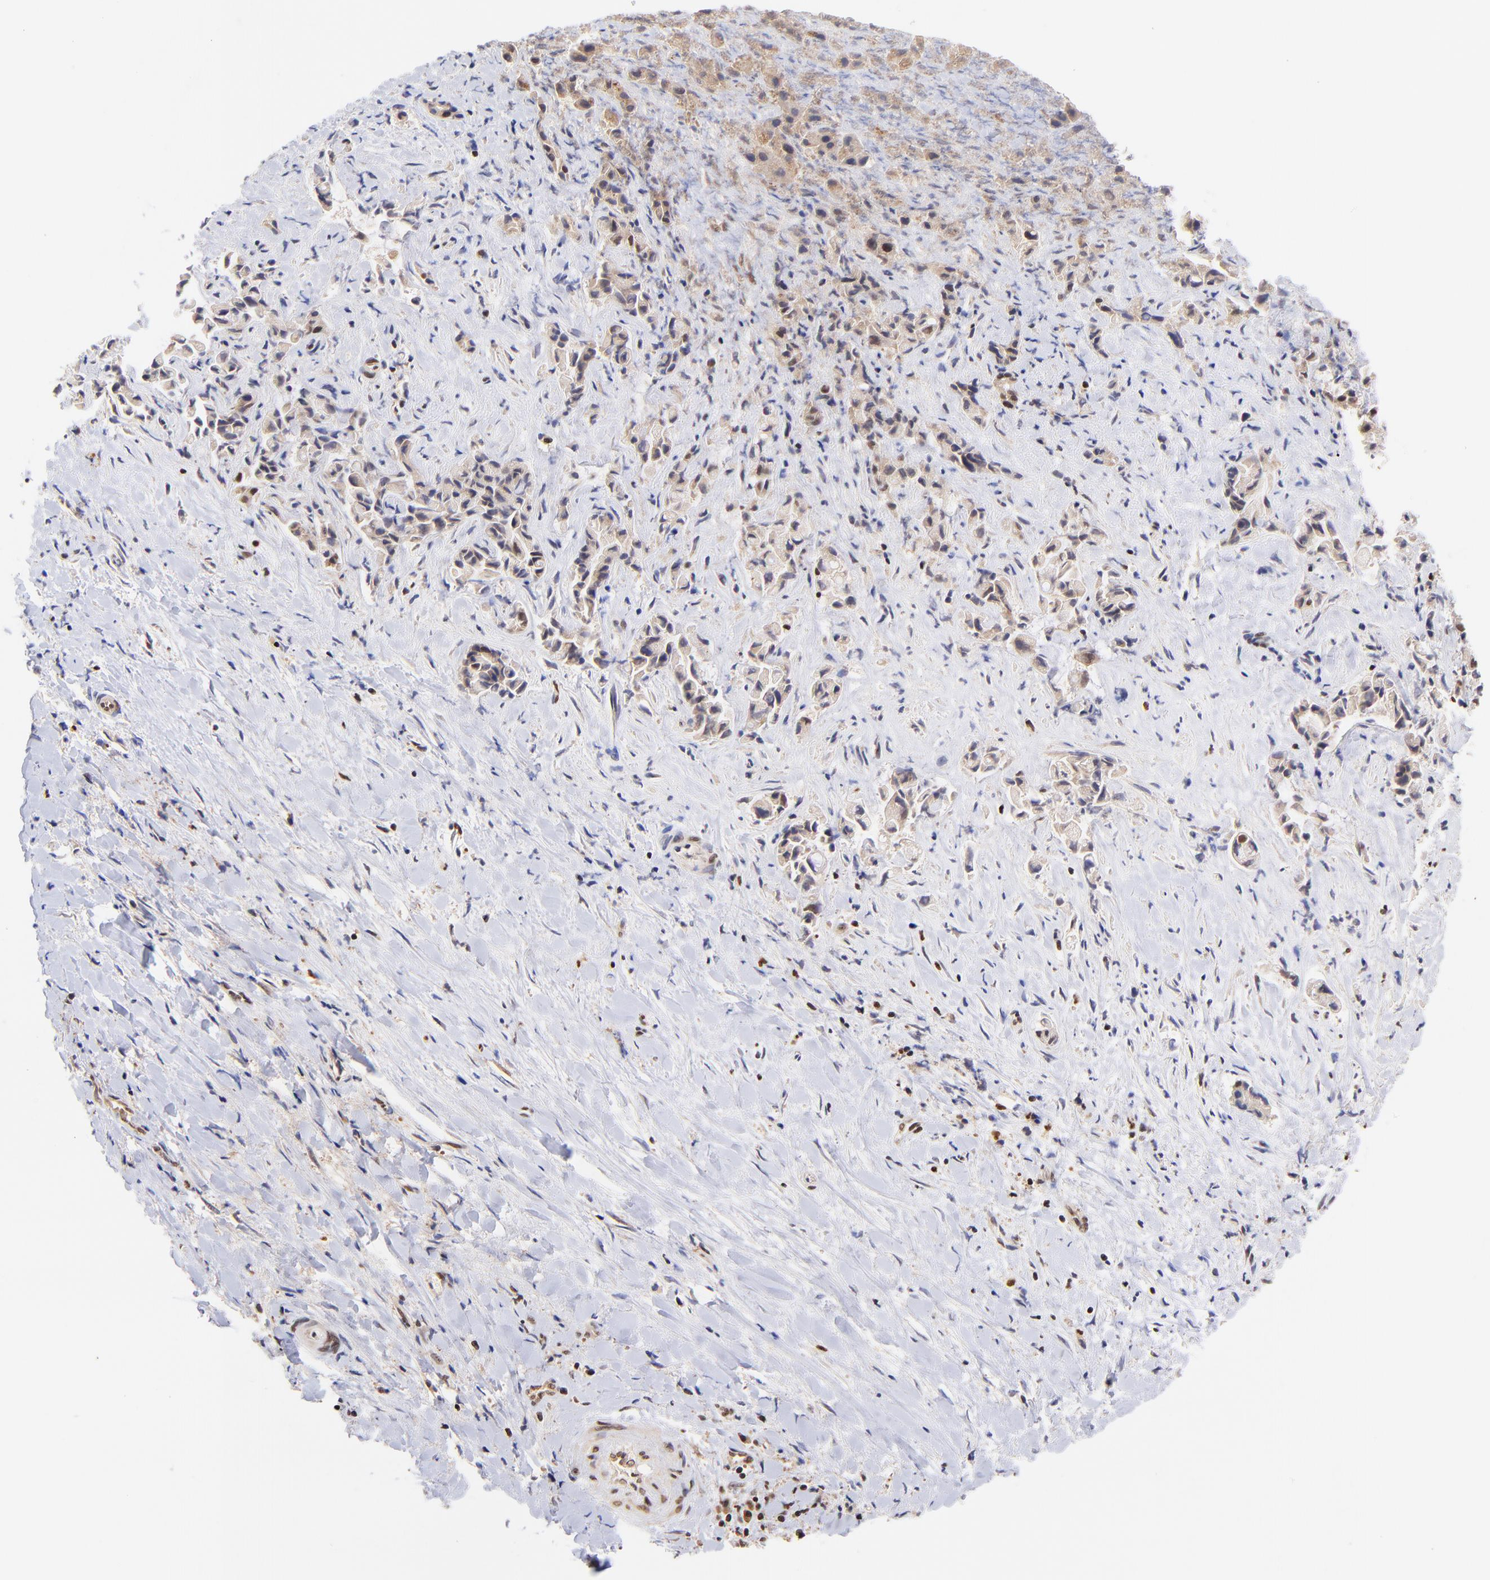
{"staining": {"intensity": "weak", "quantity": ">75%", "location": "cytoplasmic/membranous"}, "tissue": "liver cancer", "cell_type": "Tumor cells", "image_type": "cancer", "snomed": [{"axis": "morphology", "description": "Cholangiocarcinoma"}, {"axis": "topography", "description": "Liver"}], "caption": "Tumor cells demonstrate weak cytoplasmic/membranous positivity in approximately >75% of cells in liver cholangiocarcinoma.", "gene": "WDR25", "patient": {"sex": "male", "age": 57}}